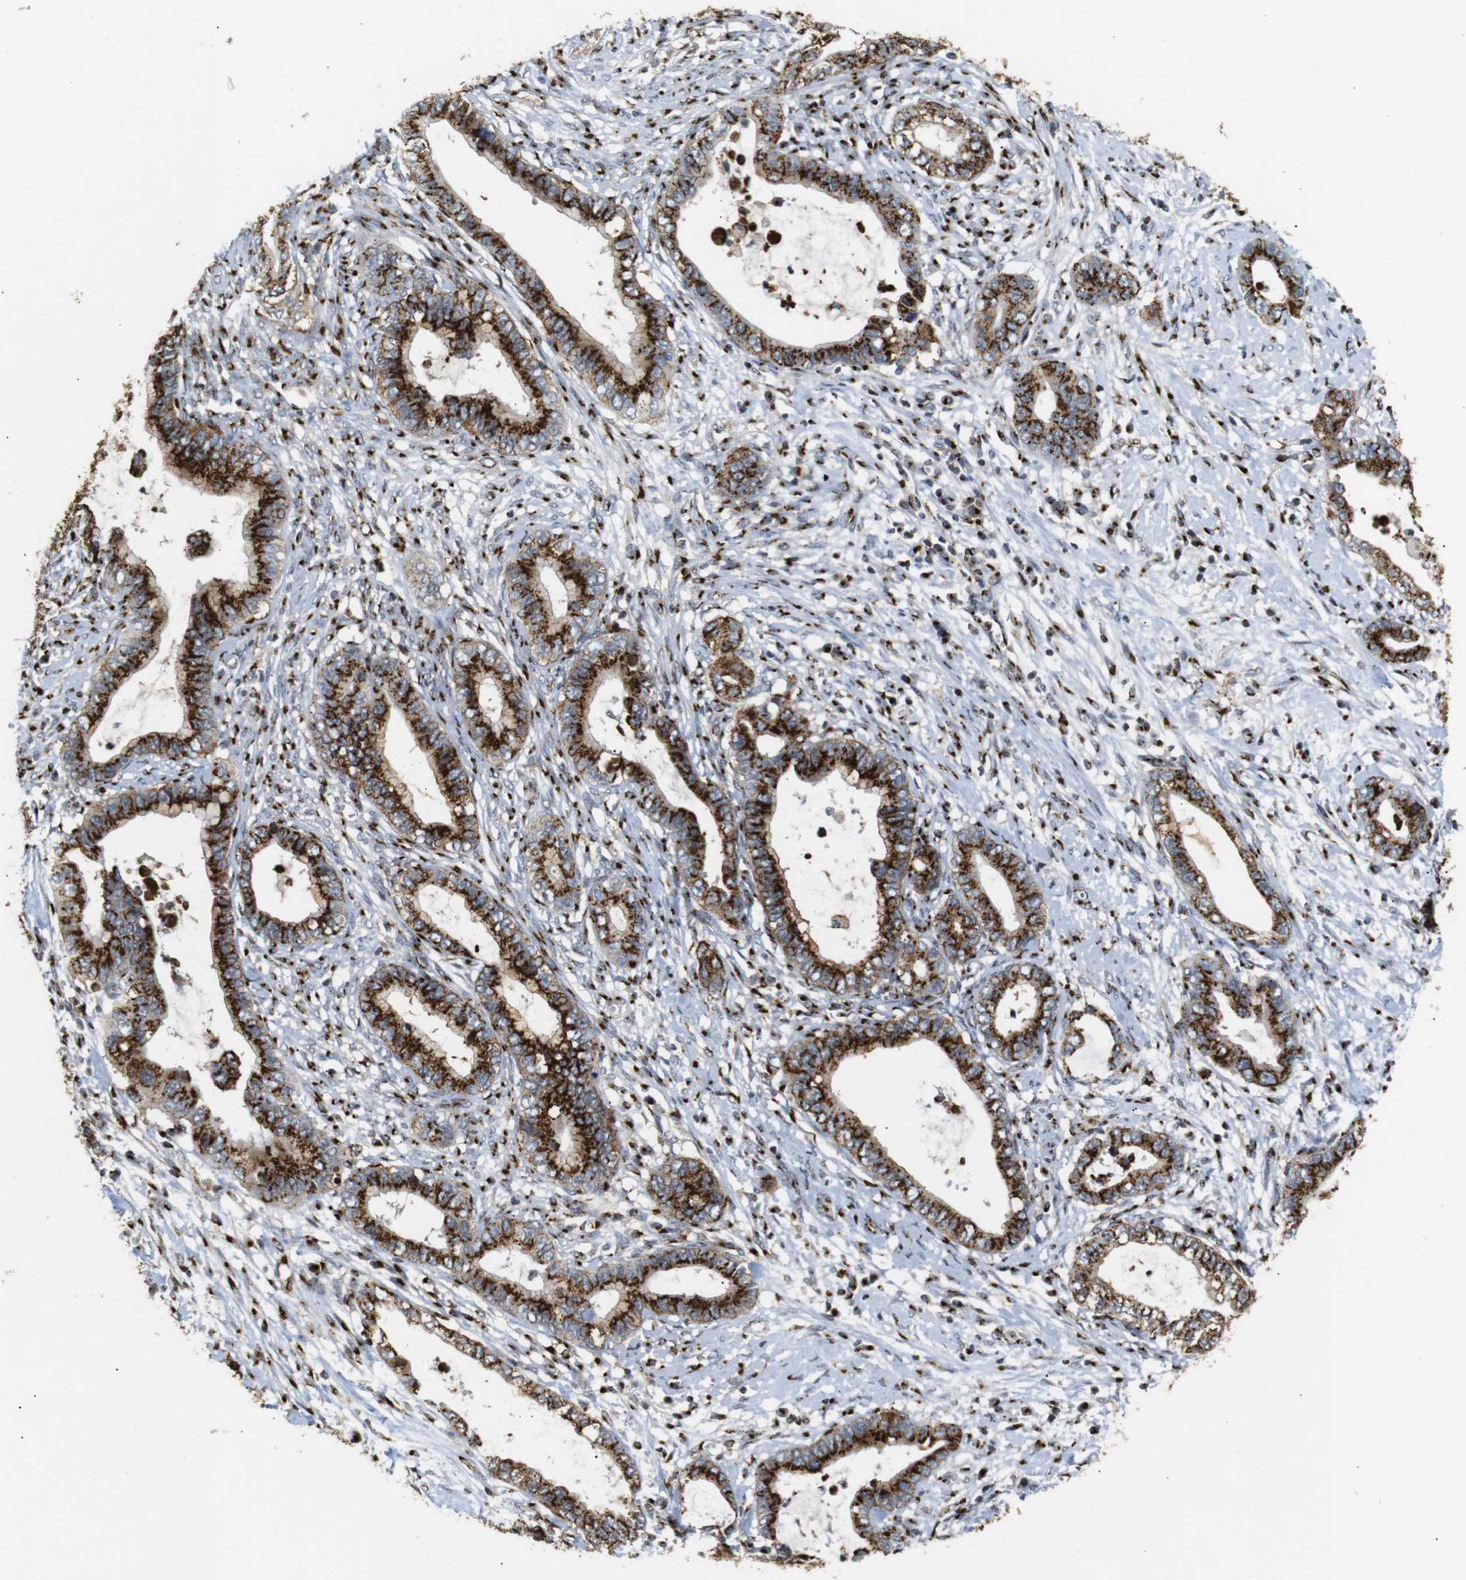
{"staining": {"intensity": "strong", "quantity": ">75%", "location": "cytoplasmic/membranous"}, "tissue": "cervical cancer", "cell_type": "Tumor cells", "image_type": "cancer", "snomed": [{"axis": "morphology", "description": "Adenocarcinoma, NOS"}, {"axis": "topography", "description": "Cervix"}], "caption": "High-magnification brightfield microscopy of adenocarcinoma (cervical) stained with DAB (3,3'-diaminobenzidine) (brown) and counterstained with hematoxylin (blue). tumor cells exhibit strong cytoplasmic/membranous expression is present in about>75% of cells. (Brightfield microscopy of DAB IHC at high magnification).", "gene": "TGOLN2", "patient": {"sex": "female", "age": 44}}